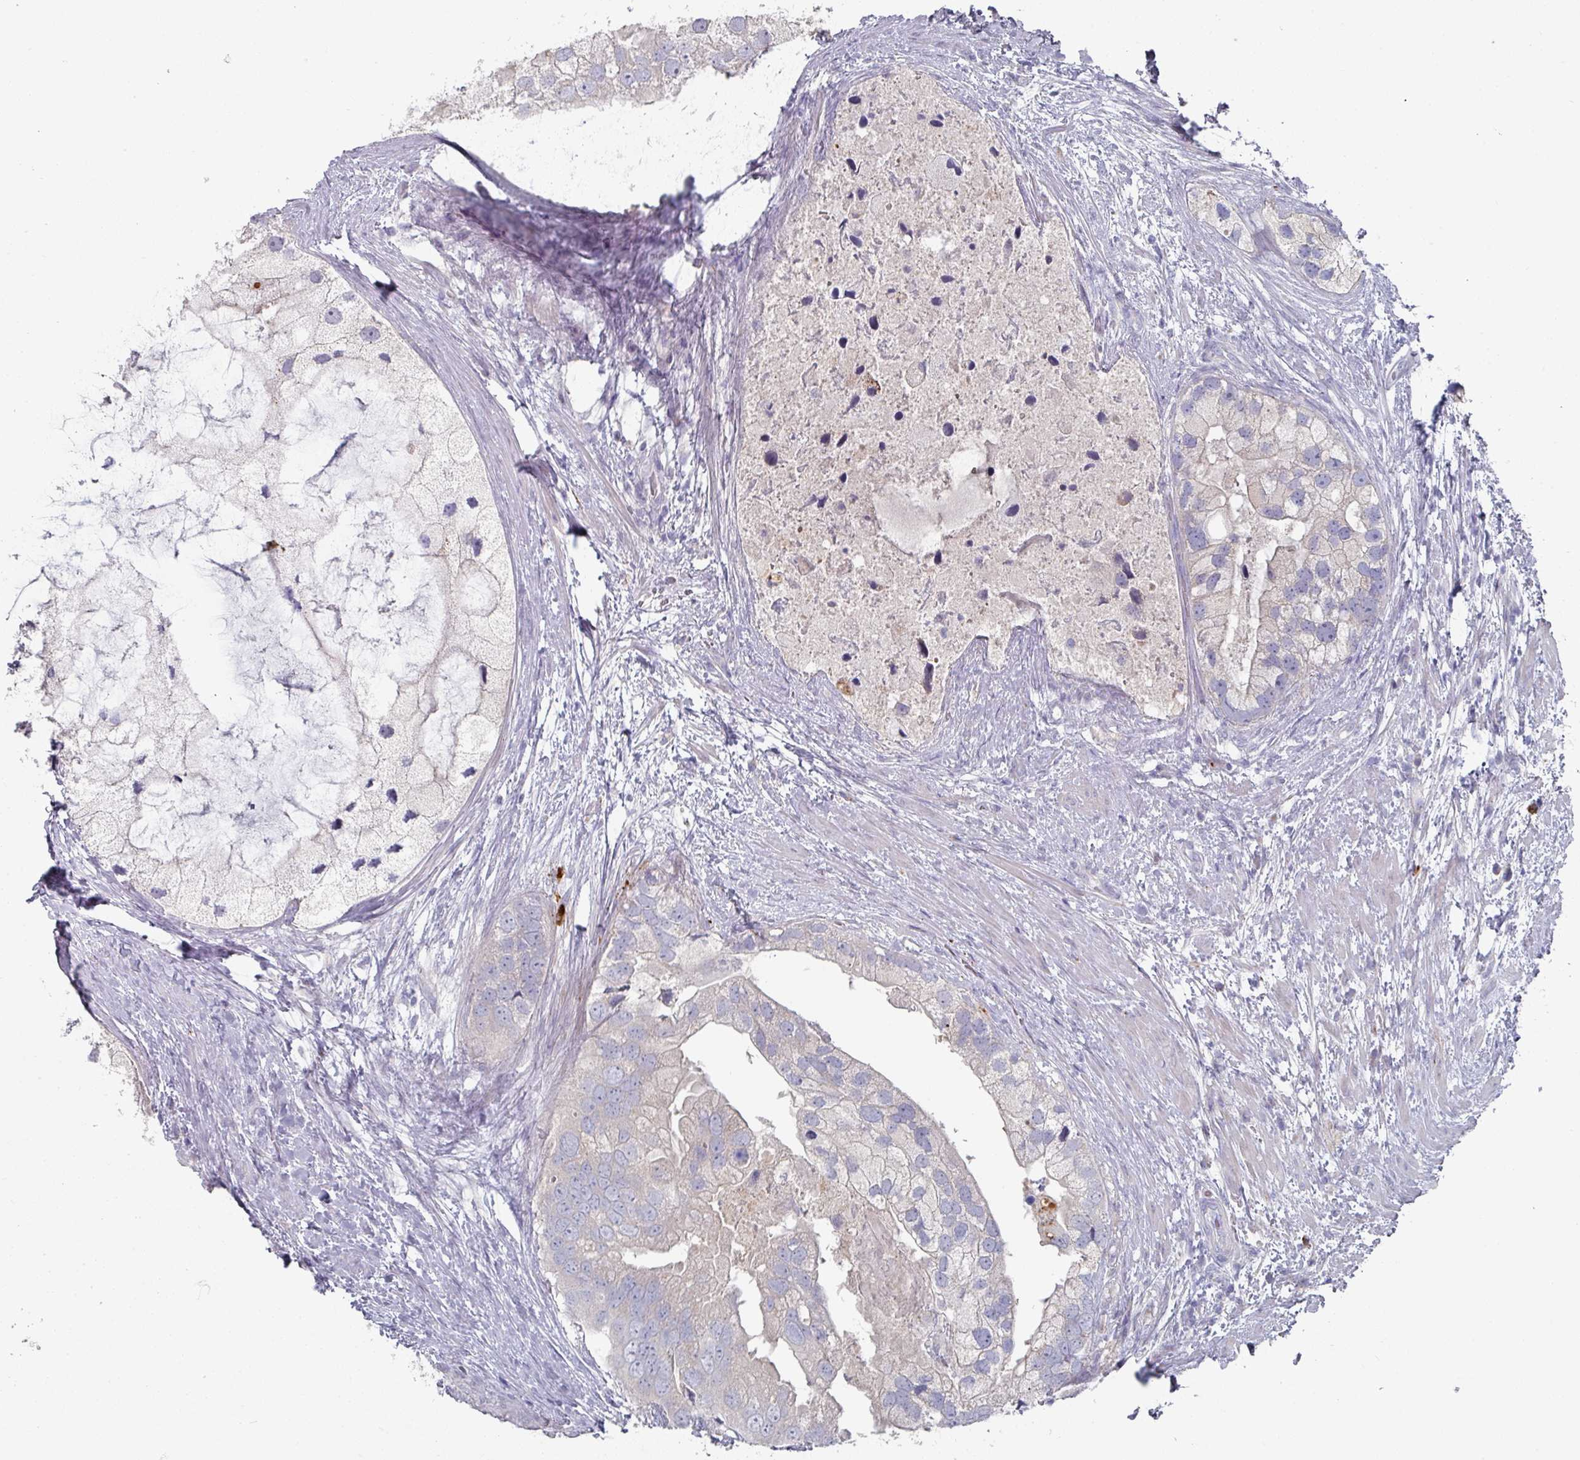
{"staining": {"intensity": "negative", "quantity": "none", "location": "none"}, "tissue": "prostate cancer", "cell_type": "Tumor cells", "image_type": "cancer", "snomed": [{"axis": "morphology", "description": "Adenocarcinoma, High grade"}, {"axis": "topography", "description": "Prostate"}], "caption": "Tumor cells are negative for brown protein staining in prostate cancer (adenocarcinoma (high-grade)). (DAB immunohistochemistry (IHC) with hematoxylin counter stain).", "gene": "NT5C1A", "patient": {"sex": "male", "age": 62}}